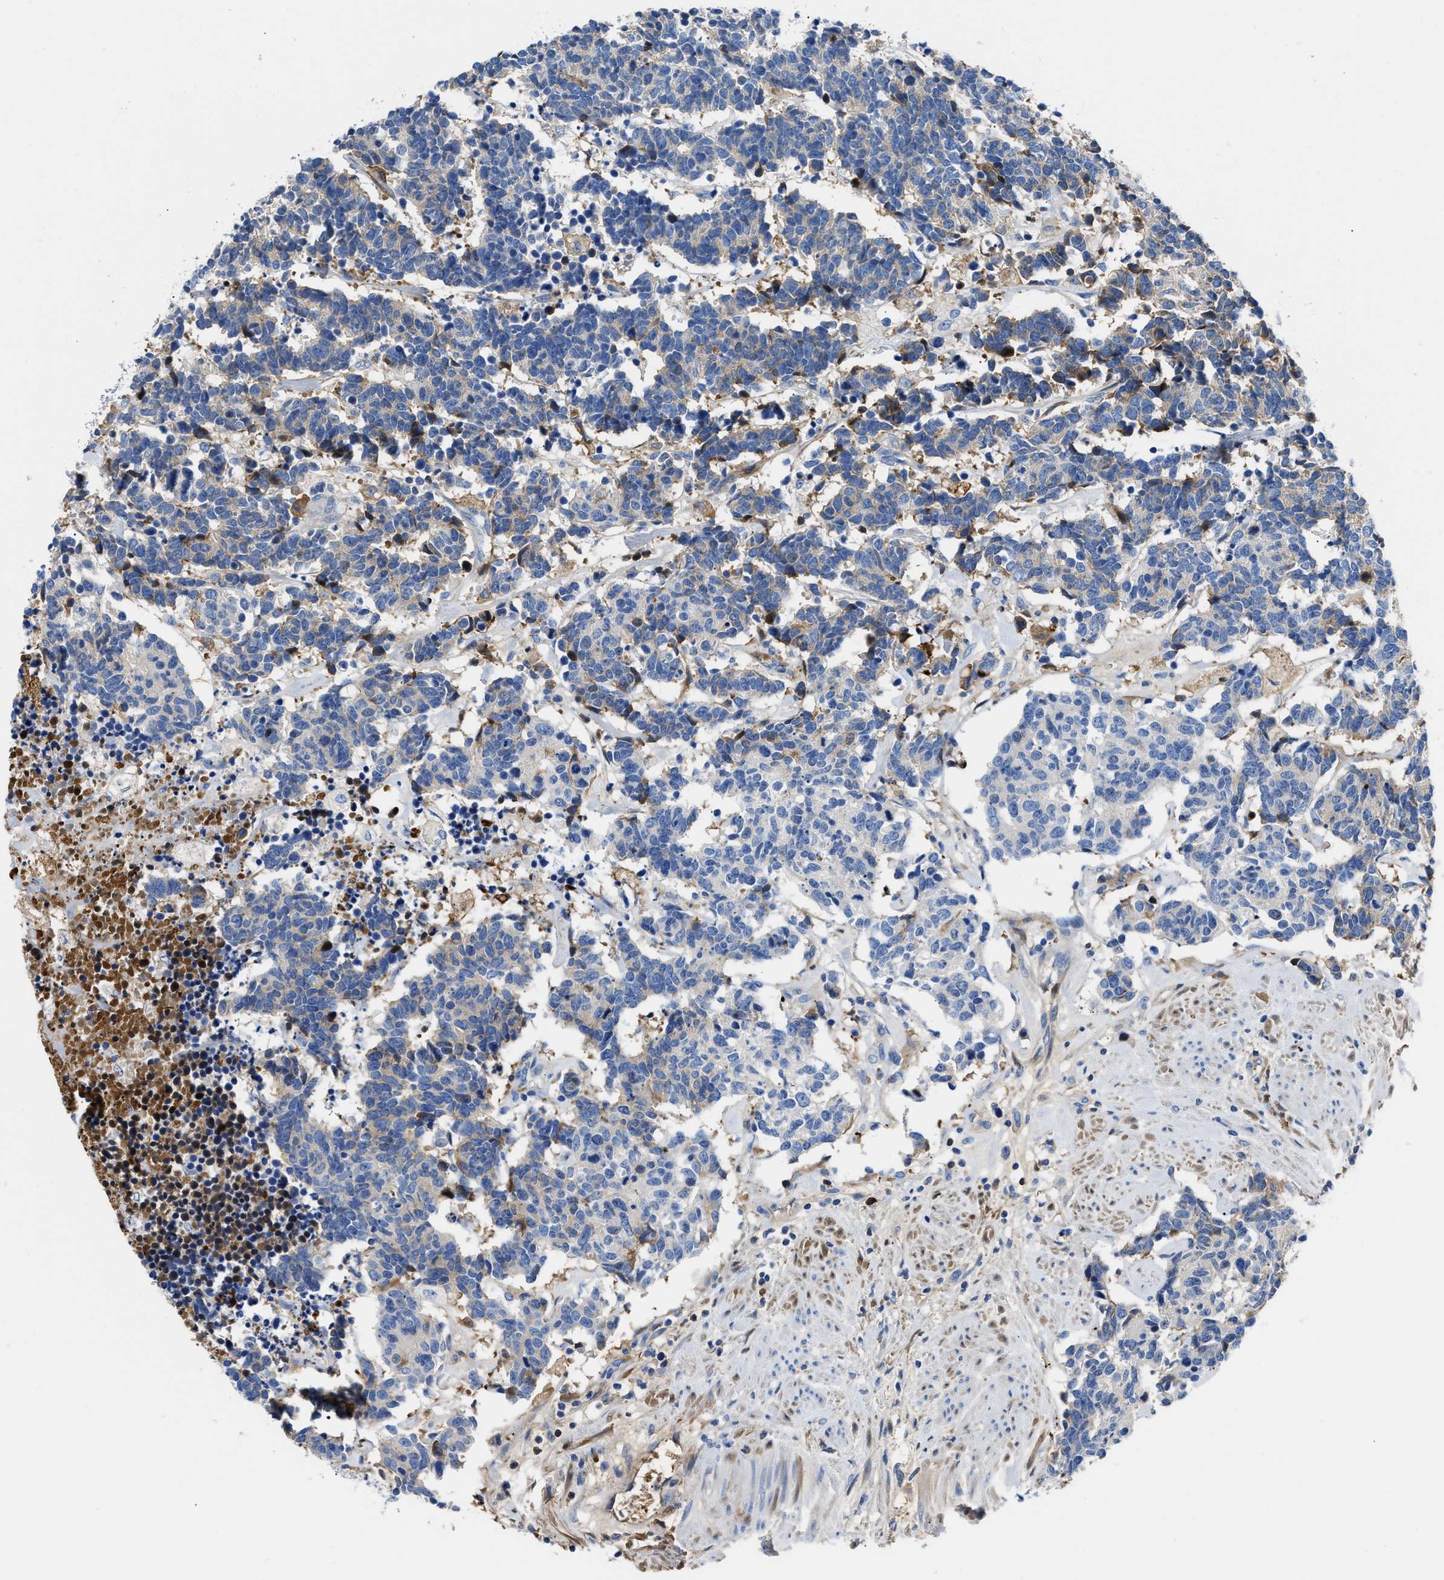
{"staining": {"intensity": "weak", "quantity": "25%-75%", "location": "cytoplasmic/membranous"}, "tissue": "carcinoid", "cell_type": "Tumor cells", "image_type": "cancer", "snomed": [{"axis": "morphology", "description": "Carcinoma, NOS"}, {"axis": "morphology", "description": "Carcinoid, malignant, NOS"}, {"axis": "topography", "description": "Urinary bladder"}], "caption": "Human malignant carcinoid stained with a protein marker reveals weak staining in tumor cells.", "gene": "GC", "patient": {"sex": "male", "age": 57}}